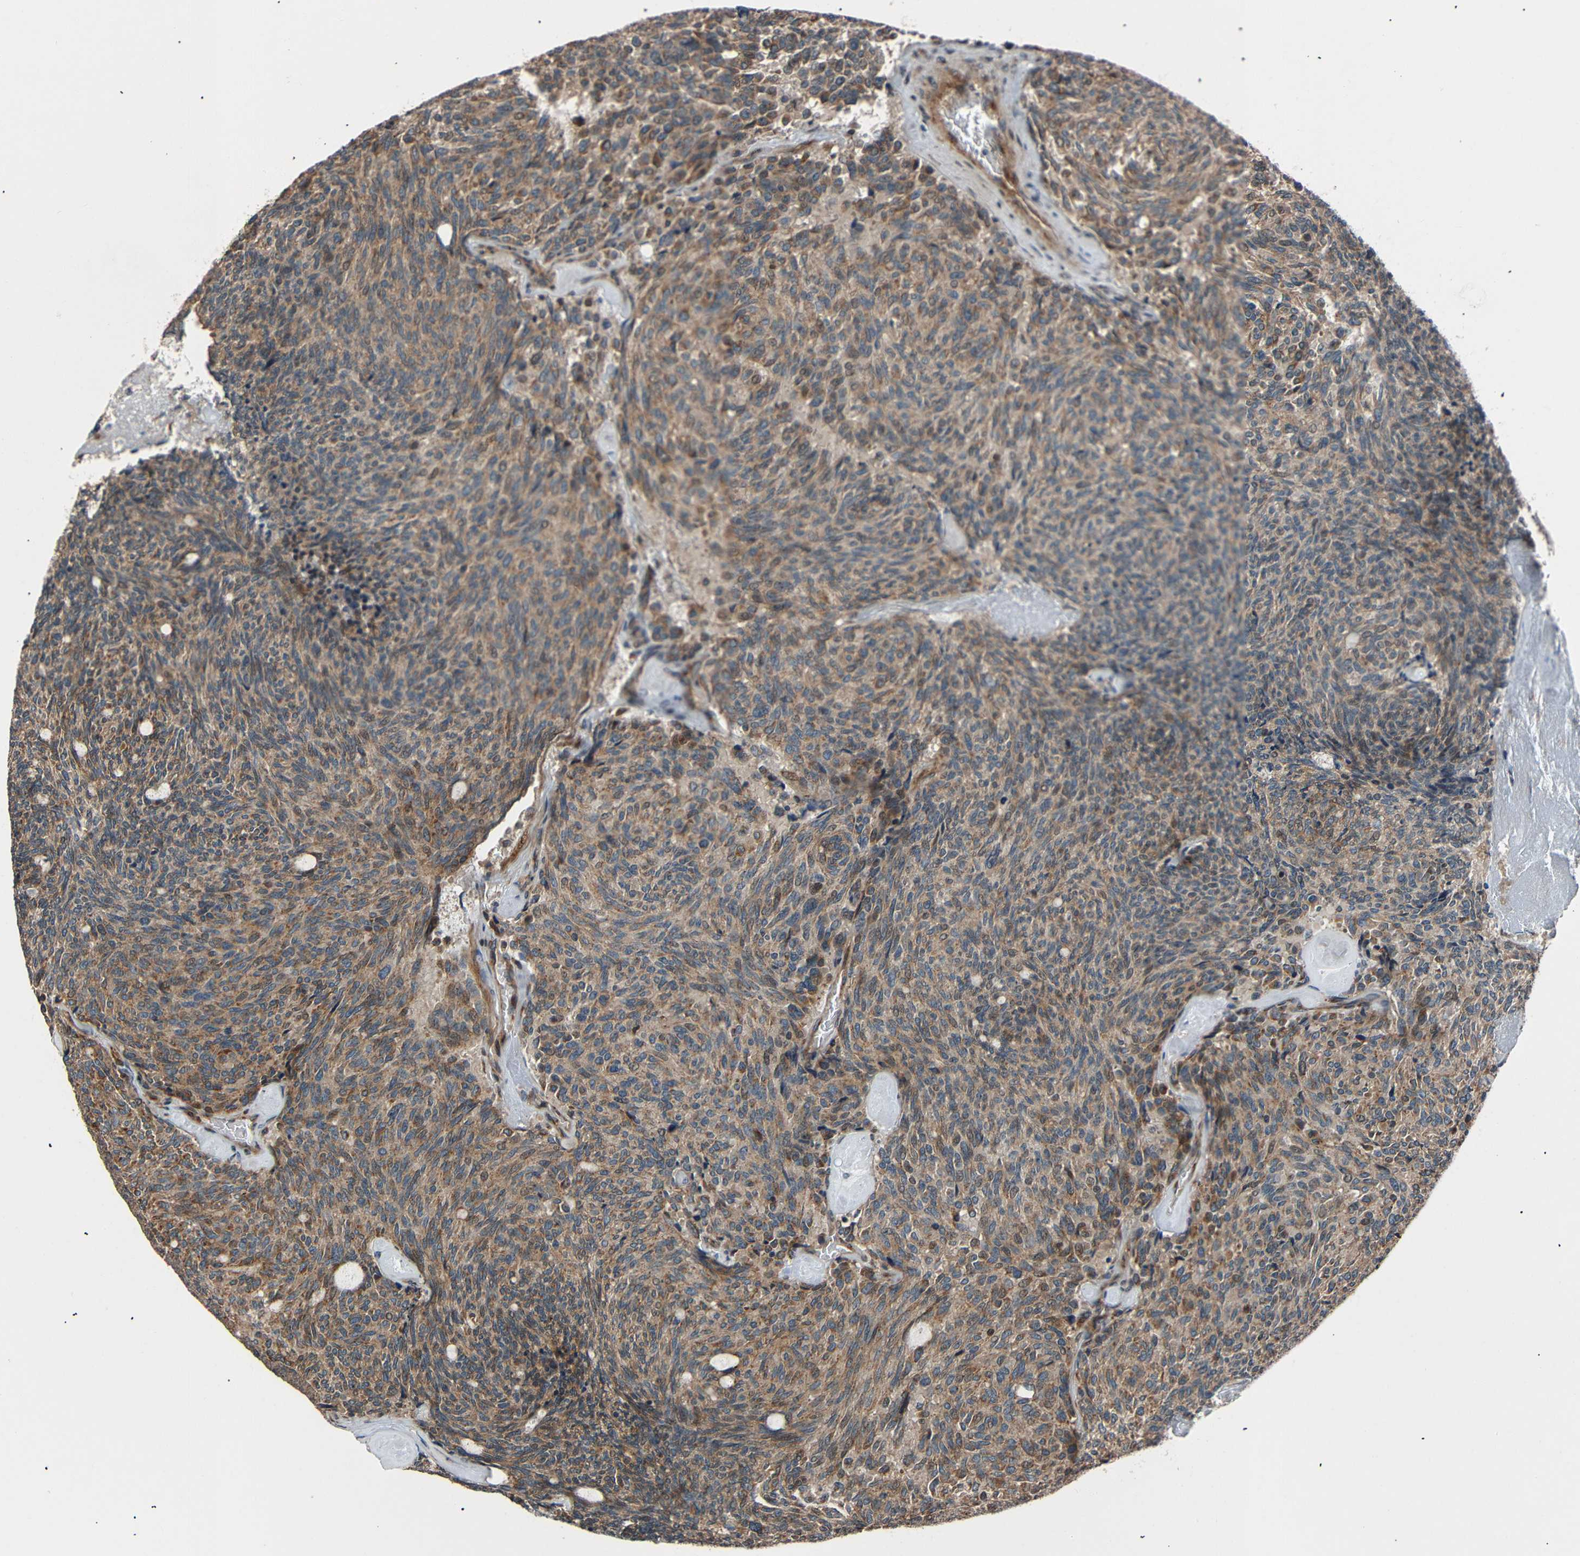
{"staining": {"intensity": "moderate", "quantity": ">75%", "location": "cytoplasmic/membranous"}, "tissue": "carcinoid", "cell_type": "Tumor cells", "image_type": "cancer", "snomed": [{"axis": "morphology", "description": "Carcinoid, malignant, NOS"}, {"axis": "topography", "description": "Pancreas"}], "caption": "Carcinoid tissue exhibits moderate cytoplasmic/membranous positivity in about >75% of tumor cells", "gene": "AKAP9", "patient": {"sex": "female", "age": 54}}